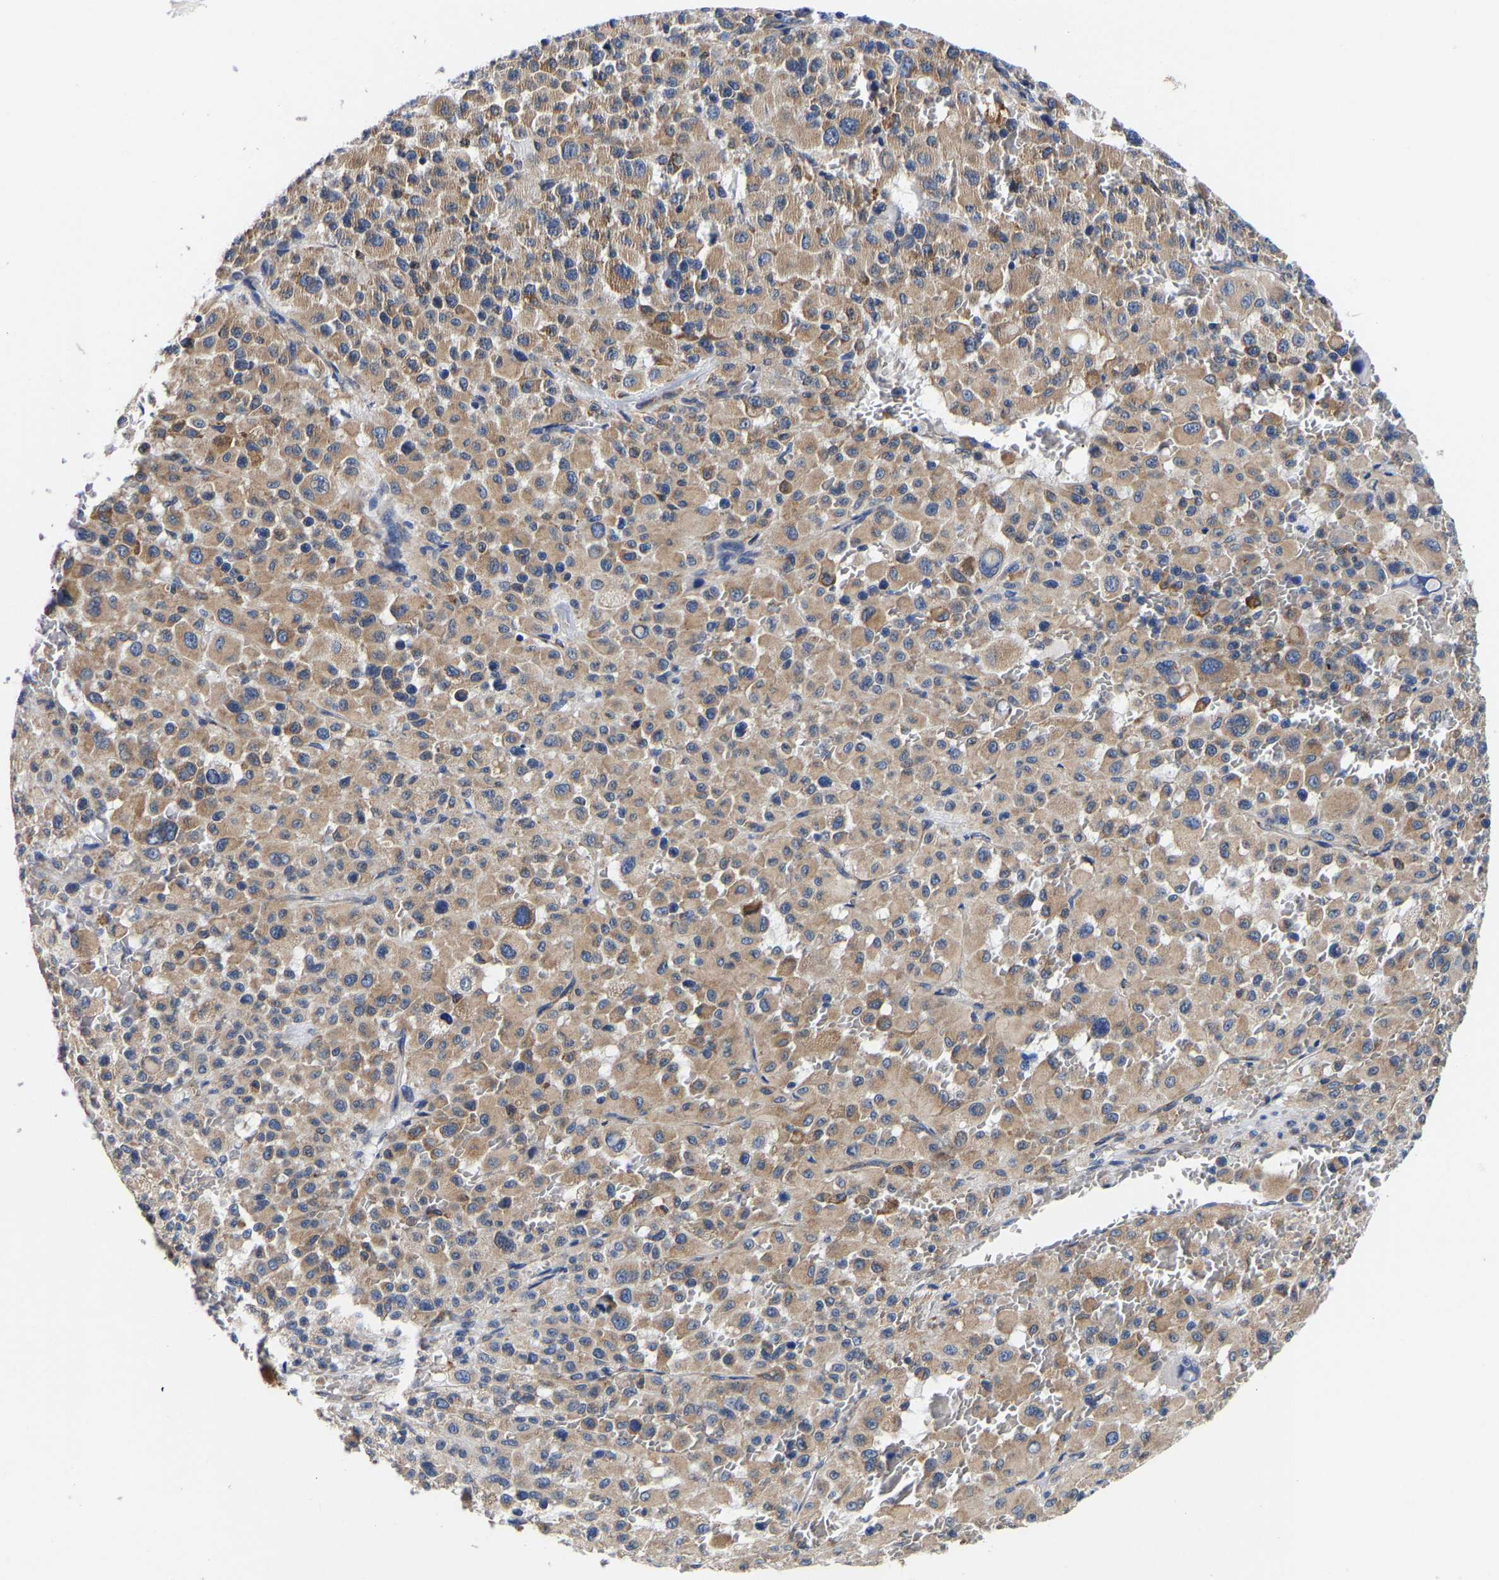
{"staining": {"intensity": "weak", "quantity": ">75%", "location": "cytoplasmic/membranous"}, "tissue": "melanoma", "cell_type": "Tumor cells", "image_type": "cancer", "snomed": [{"axis": "morphology", "description": "Malignant melanoma, Metastatic site"}, {"axis": "topography", "description": "Skin"}], "caption": "Melanoma stained with a brown dye demonstrates weak cytoplasmic/membranous positive staining in approximately >75% of tumor cells.", "gene": "RINT1", "patient": {"sex": "female", "age": 74}}